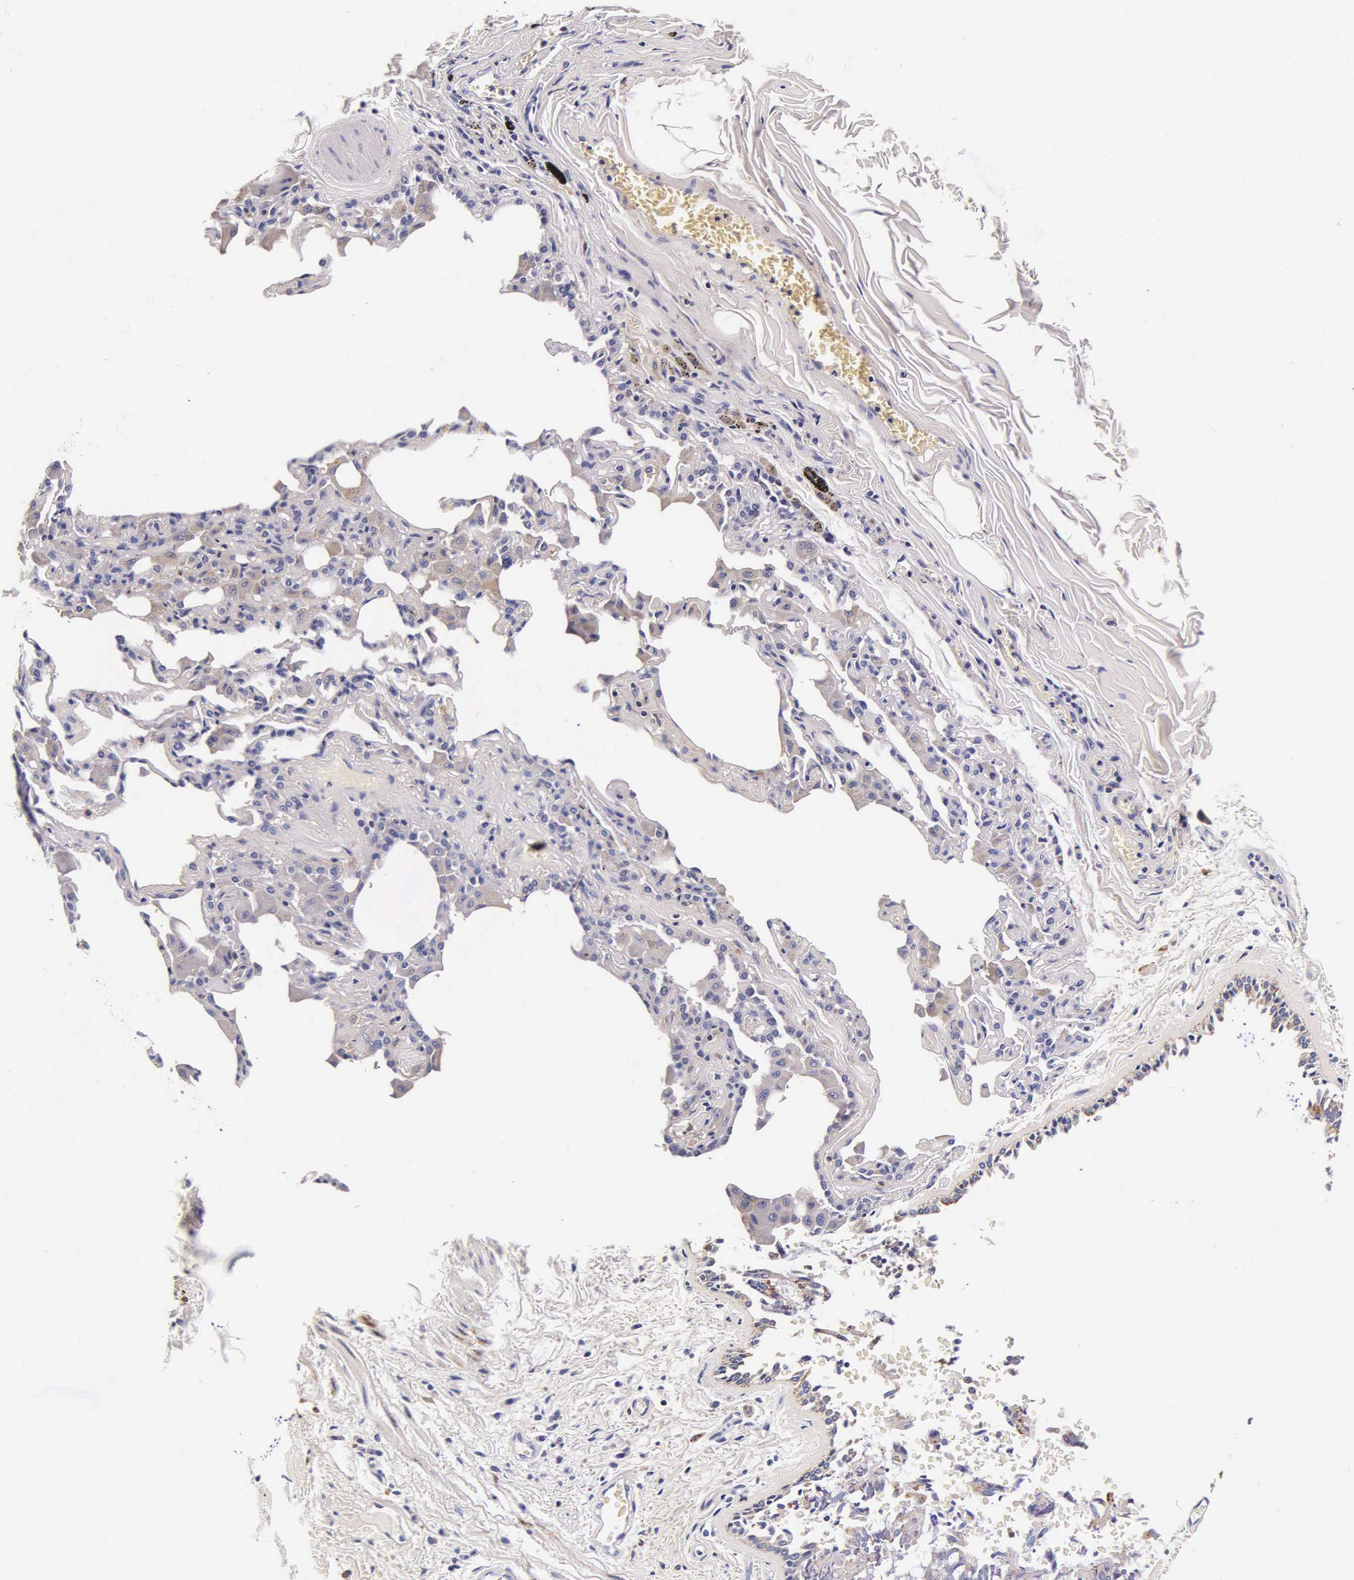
{"staining": {"intensity": "moderate", "quantity": "25%-75%", "location": "cytoplasmic/membranous"}, "tissue": "bronchus", "cell_type": "Respiratory epithelial cells", "image_type": "normal", "snomed": [{"axis": "morphology", "description": "Normal tissue, NOS"}, {"axis": "topography", "description": "Lung"}], "caption": "Respiratory epithelial cells exhibit moderate cytoplasmic/membranous positivity in about 25%-75% of cells in normal bronchus.", "gene": "CTSB", "patient": {"sex": "male", "age": 54}}